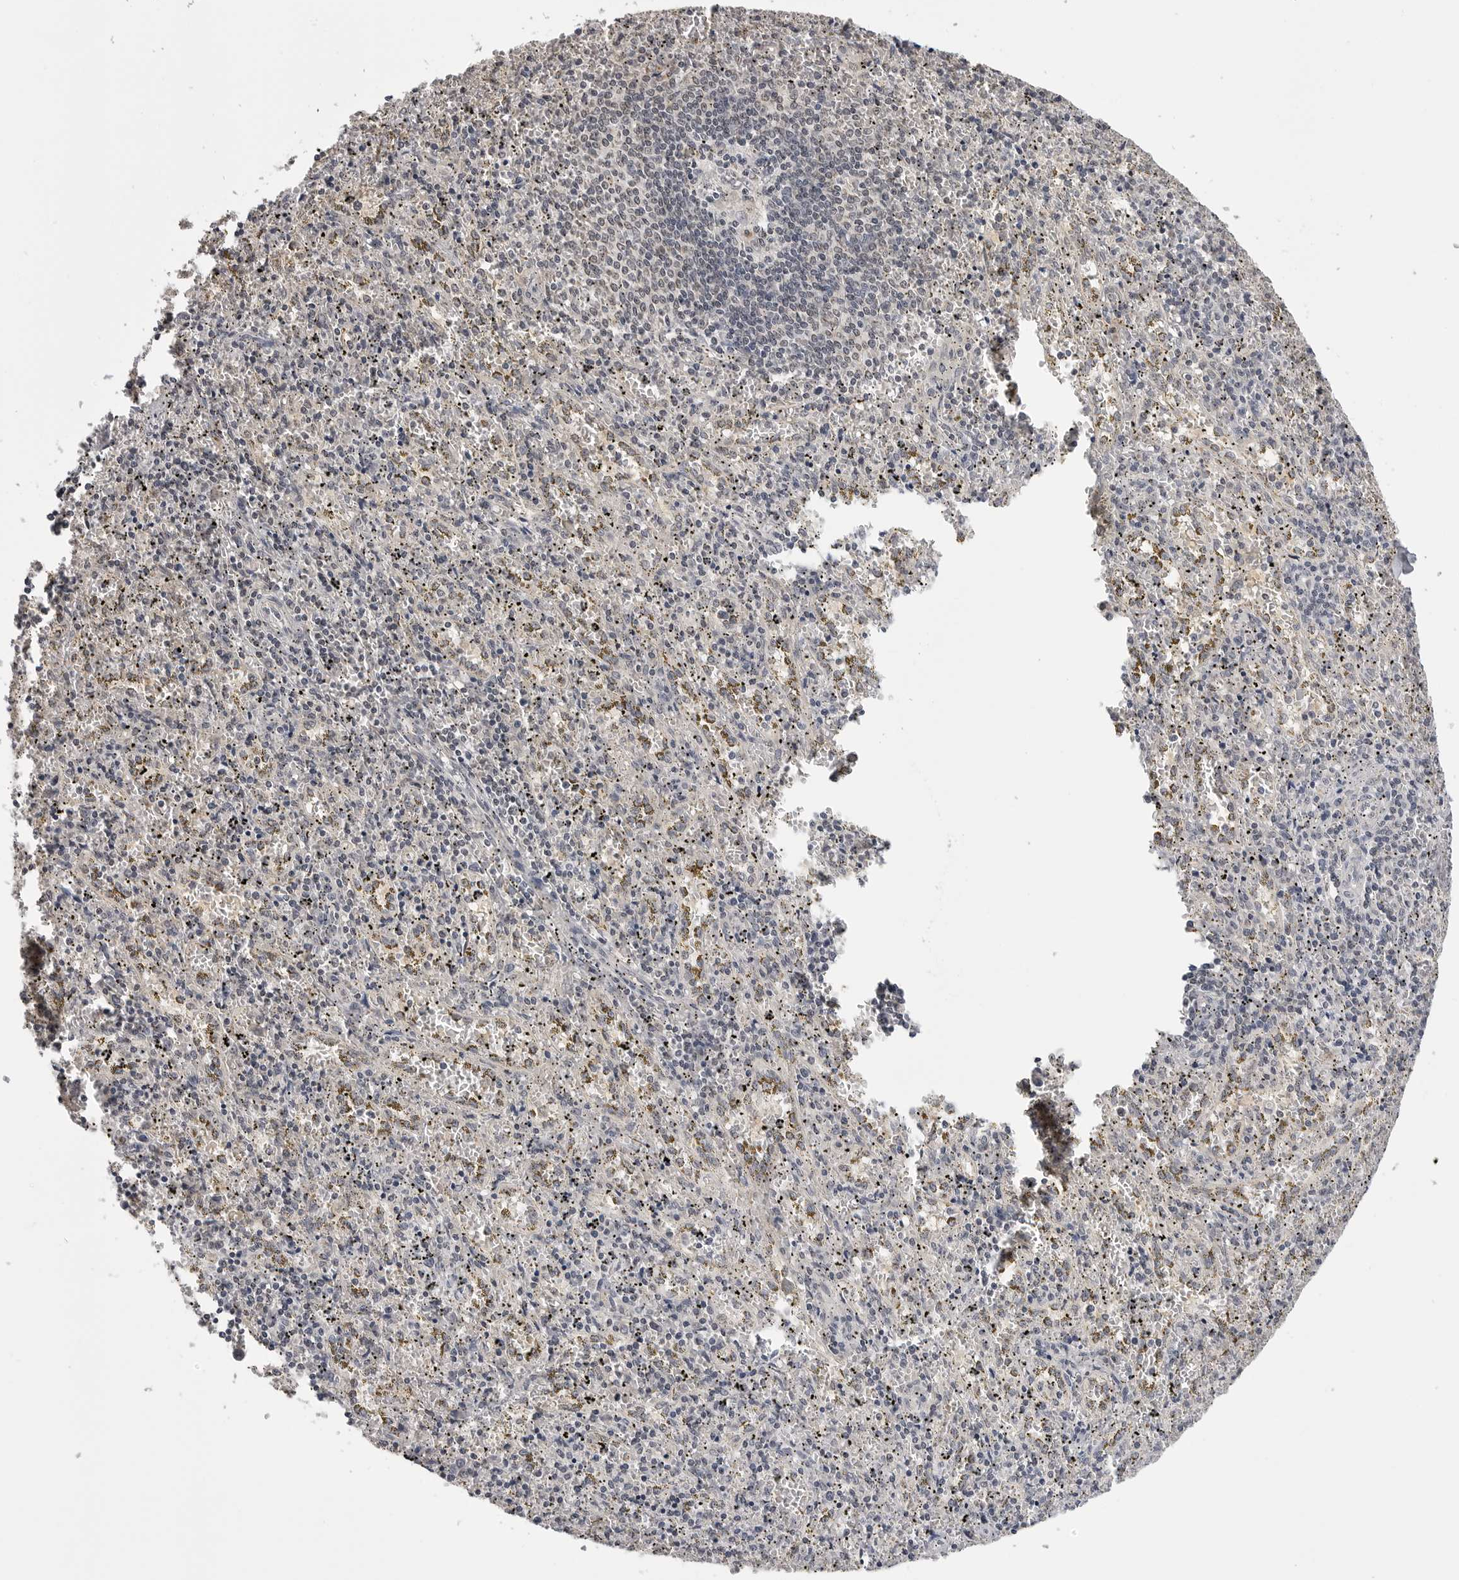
{"staining": {"intensity": "negative", "quantity": "none", "location": "none"}, "tissue": "spleen", "cell_type": "Cells in red pulp", "image_type": "normal", "snomed": [{"axis": "morphology", "description": "Normal tissue, NOS"}, {"axis": "topography", "description": "Spleen"}], "caption": "Photomicrograph shows no significant protein expression in cells in red pulp of benign spleen. The staining is performed using DAB brown chromogen with nuclei counter-stained in using hematoxylin.", "gene": "CDK20", "patient": {"sex": "male", "age": 11}}